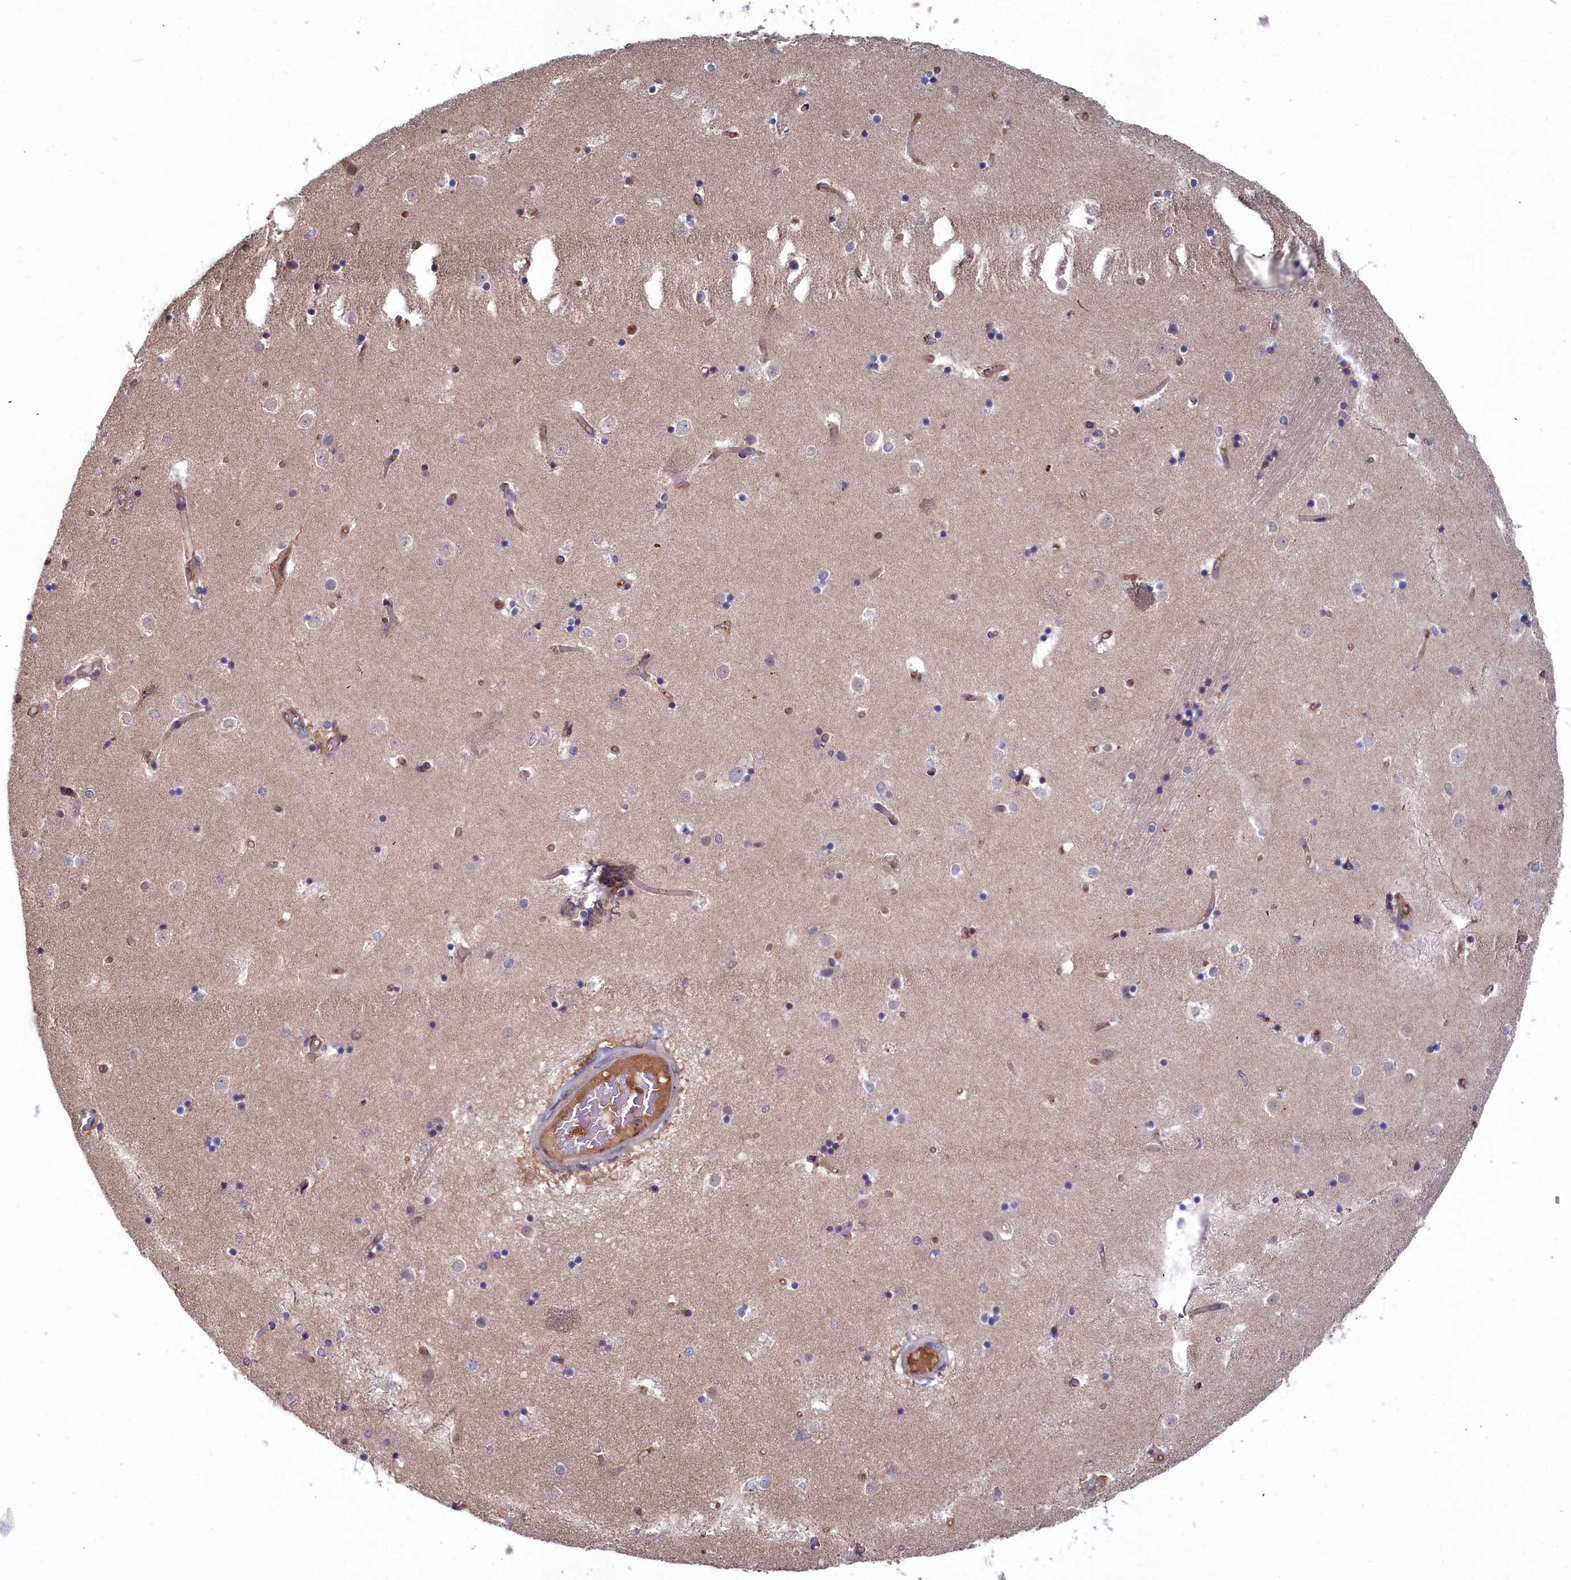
{"staining": {"intensity": "negative", "quantity": "none", "location": "none"}, "tissue": "caudate", "cell_type": "Glial cells", "image_type": "normal", "snomed": [{"axis": "morphology", "description": "Normal tissue, NOS"}, {"axis": "topography", "description": "Lateral ventricle wall"}], "caption": "The immunohistochemistry (IHC) micrograph has no significant positivity in glial cells of caudate. (DAB IHC visualized using brightfield microscopy, high magnification).", "gene": "GFRA2", "patient": {"sex": "female", "age": 52}}